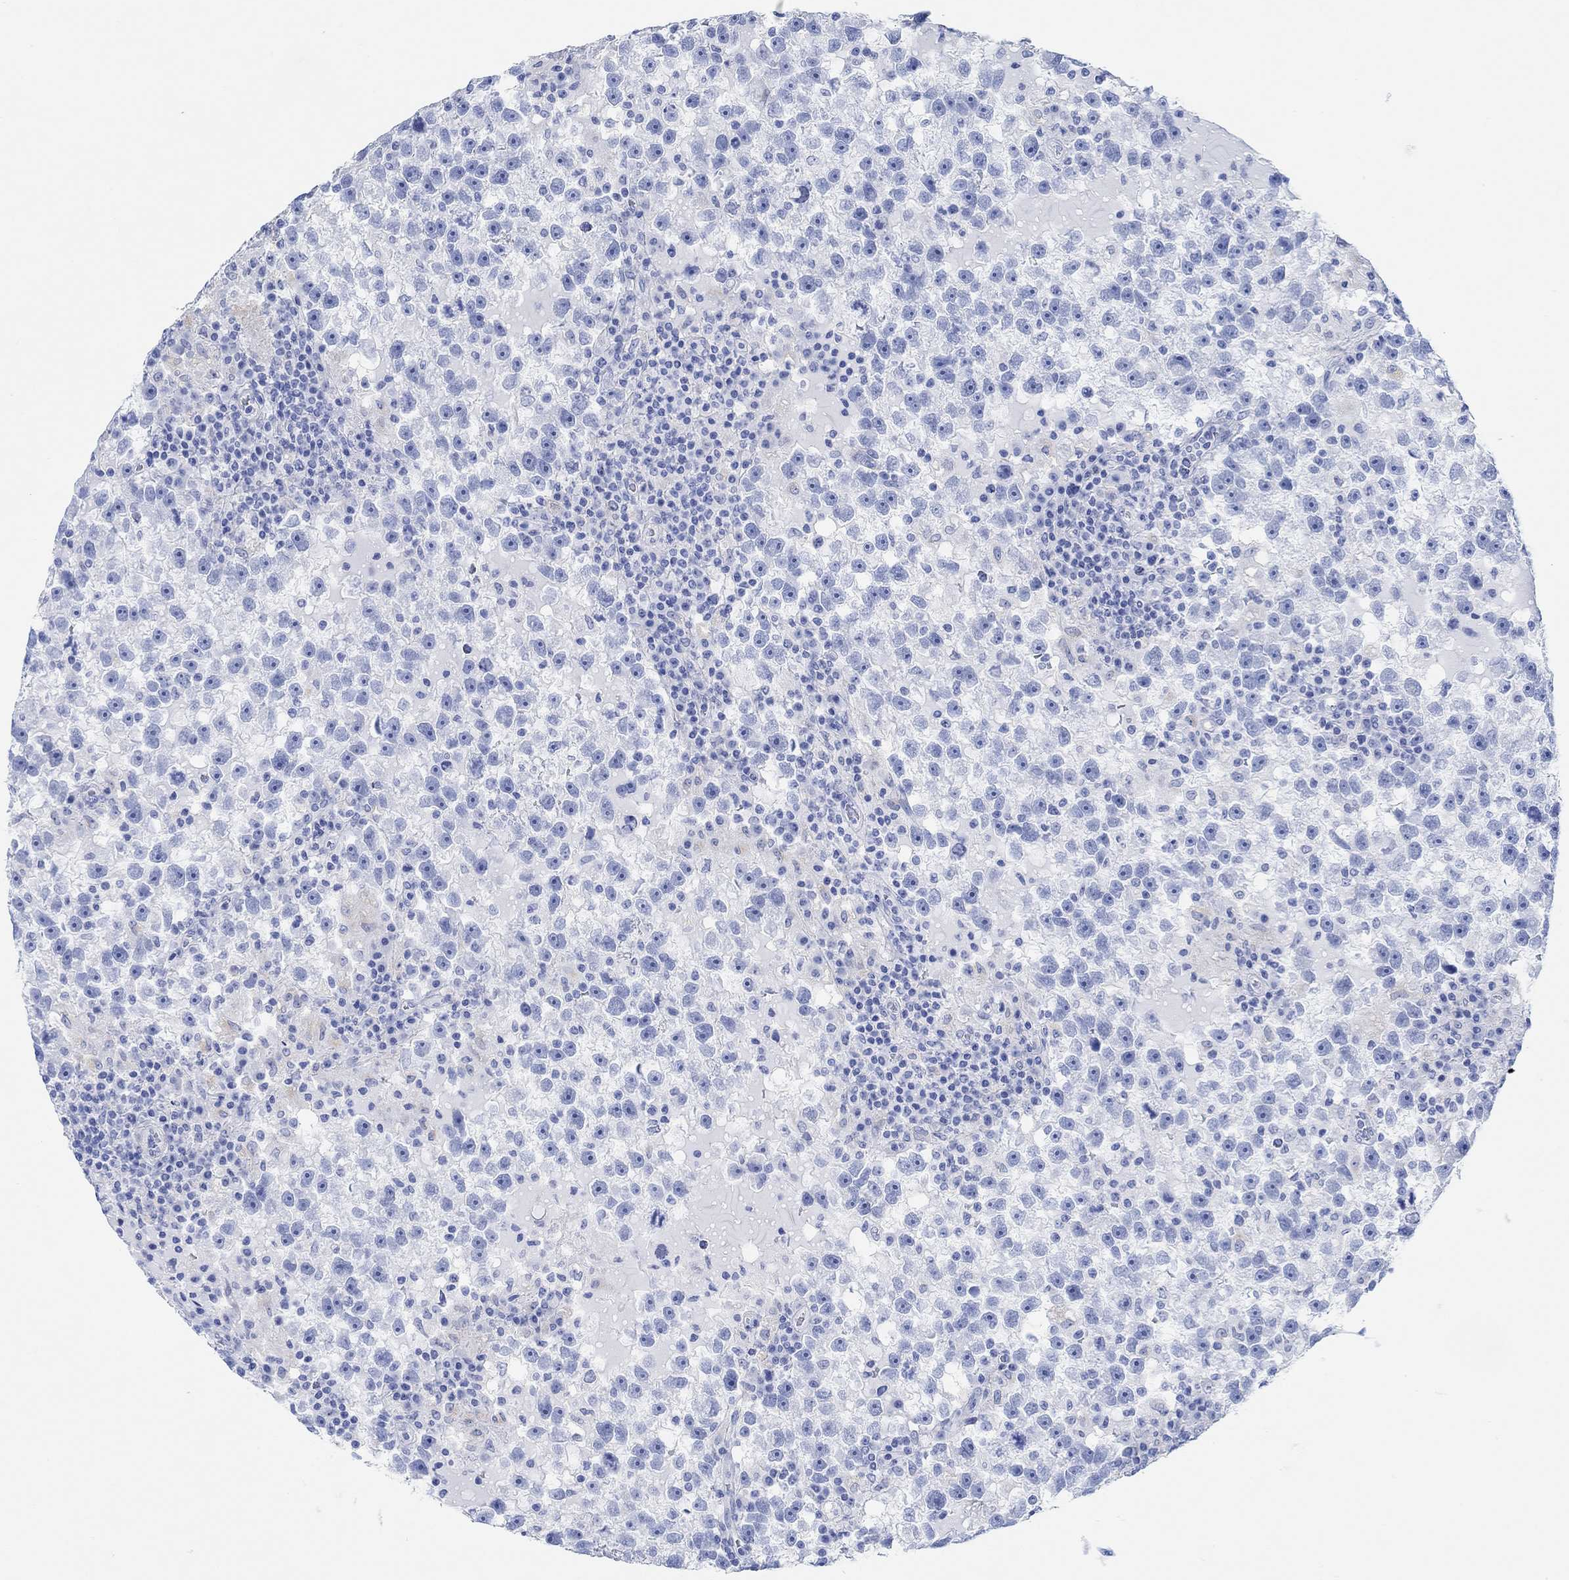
{"staining": {"intensity": "negative", "quantity": "none", "location": "none"}, "tissue": "testis cancer", "cell_type": "Tumor cells", "image_type": "cancer", "snomed": [{"axis": "morphology", "description": "Seminoma, NOS"}, {"axis": "topography", "description": "Testis"}], "caption": "Micrograph shows no protein staining in tumor cells of testis cancer tissue.", "gene": "ANKRD33", "patient": {"sex": "male", "age": 47}}